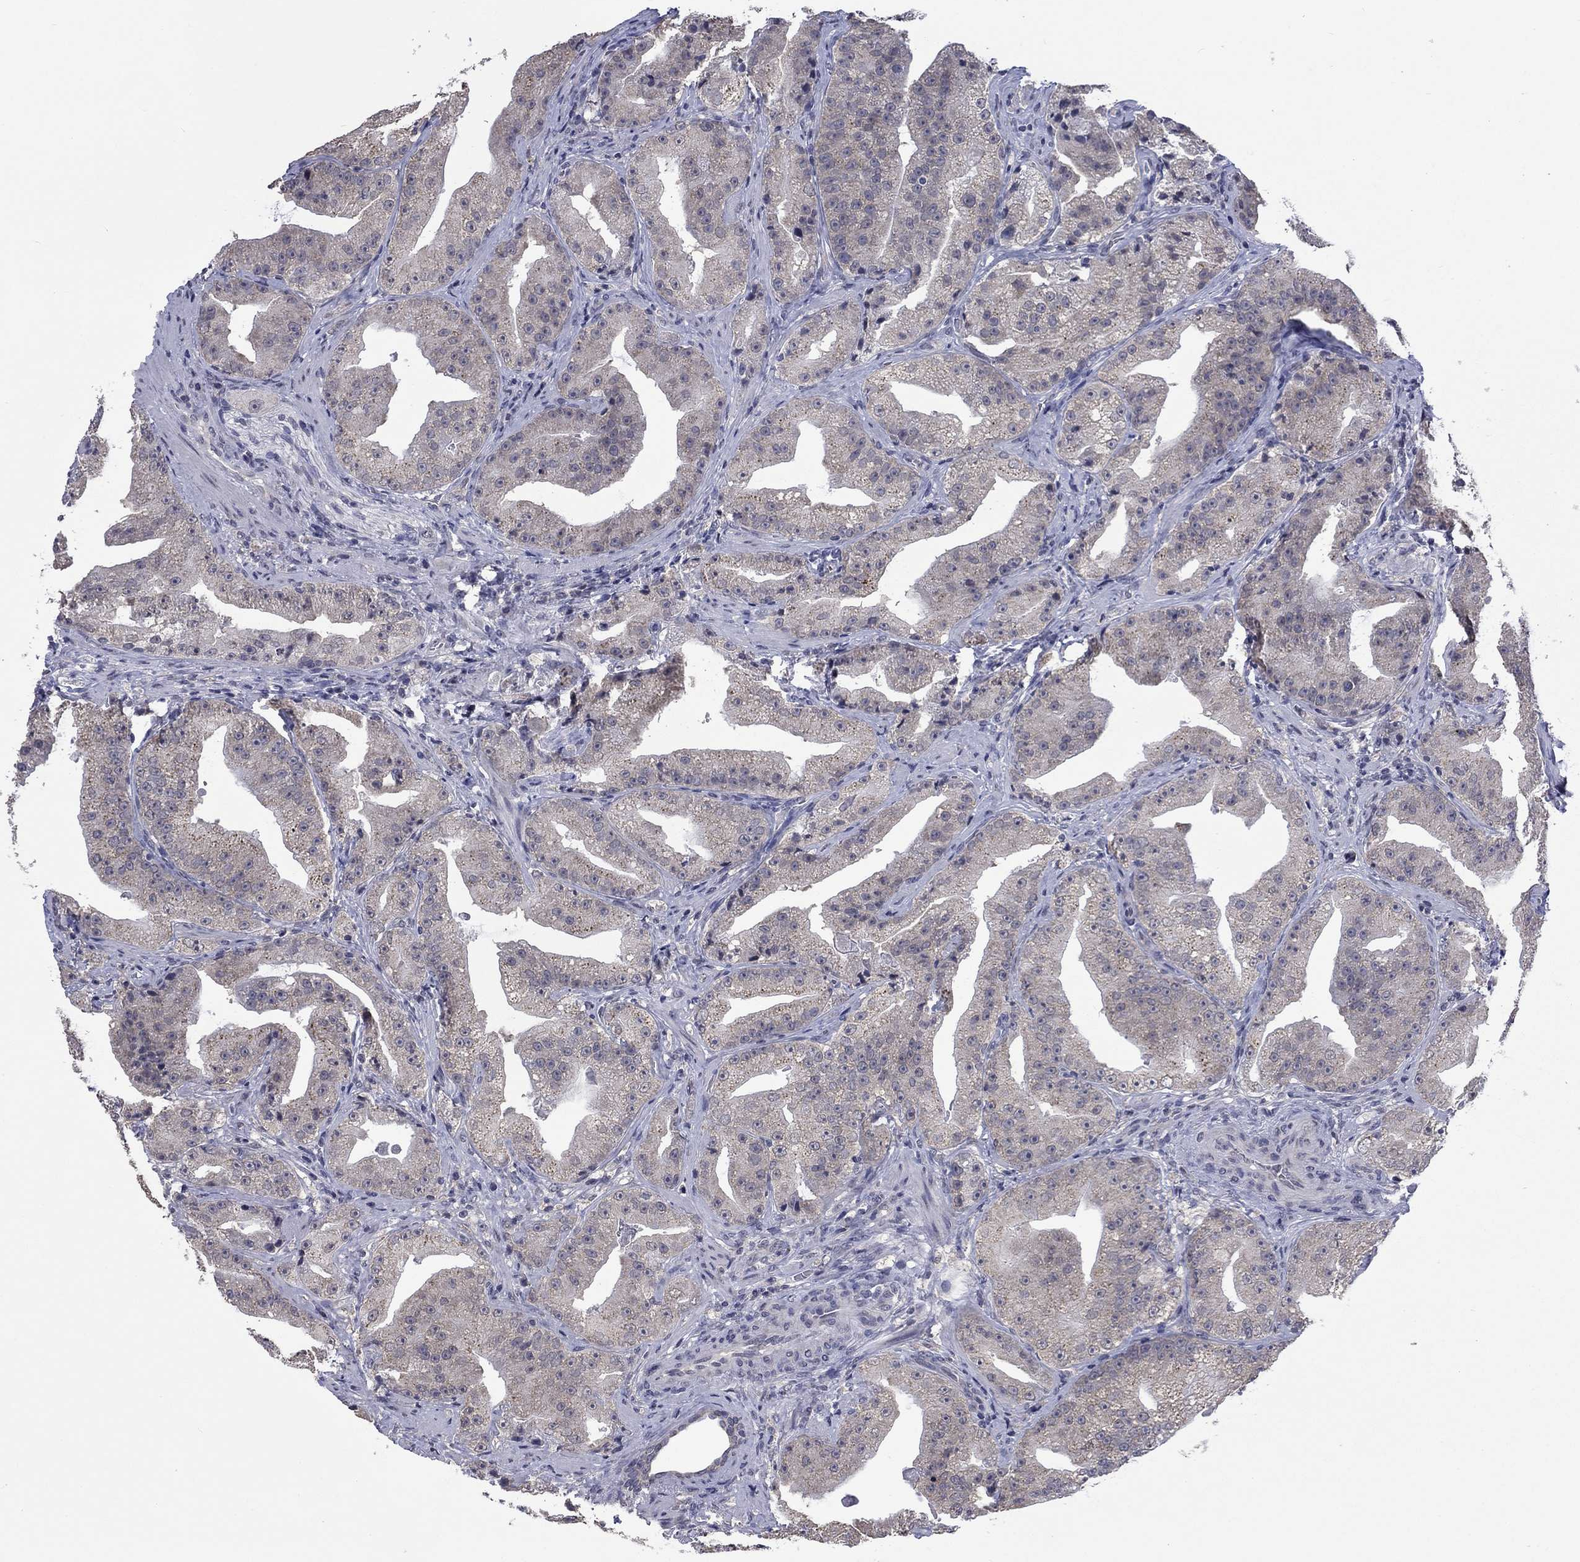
{"staining": {"intensity": "negative", "quantity": "none", "location": "none"}, "tissue": "prostate cancer", "cell_type": "Tumor cells", "image_type": "cancer", "snomed": [{"axis": "morphology", "description": "Adenocarcinoma, Low grade"}, {"axis": "topography", "description": "Prostate"}], "caption": "The immunohistochemistry photomicrograph has no significant positivity in tumor cells of prostate cancer (adenocarcinoma (low-grade)) tissue. (DAB IHC, high magnification).", "gene": "SPATA33", "patient": {"sex": "male", "age": 62}}